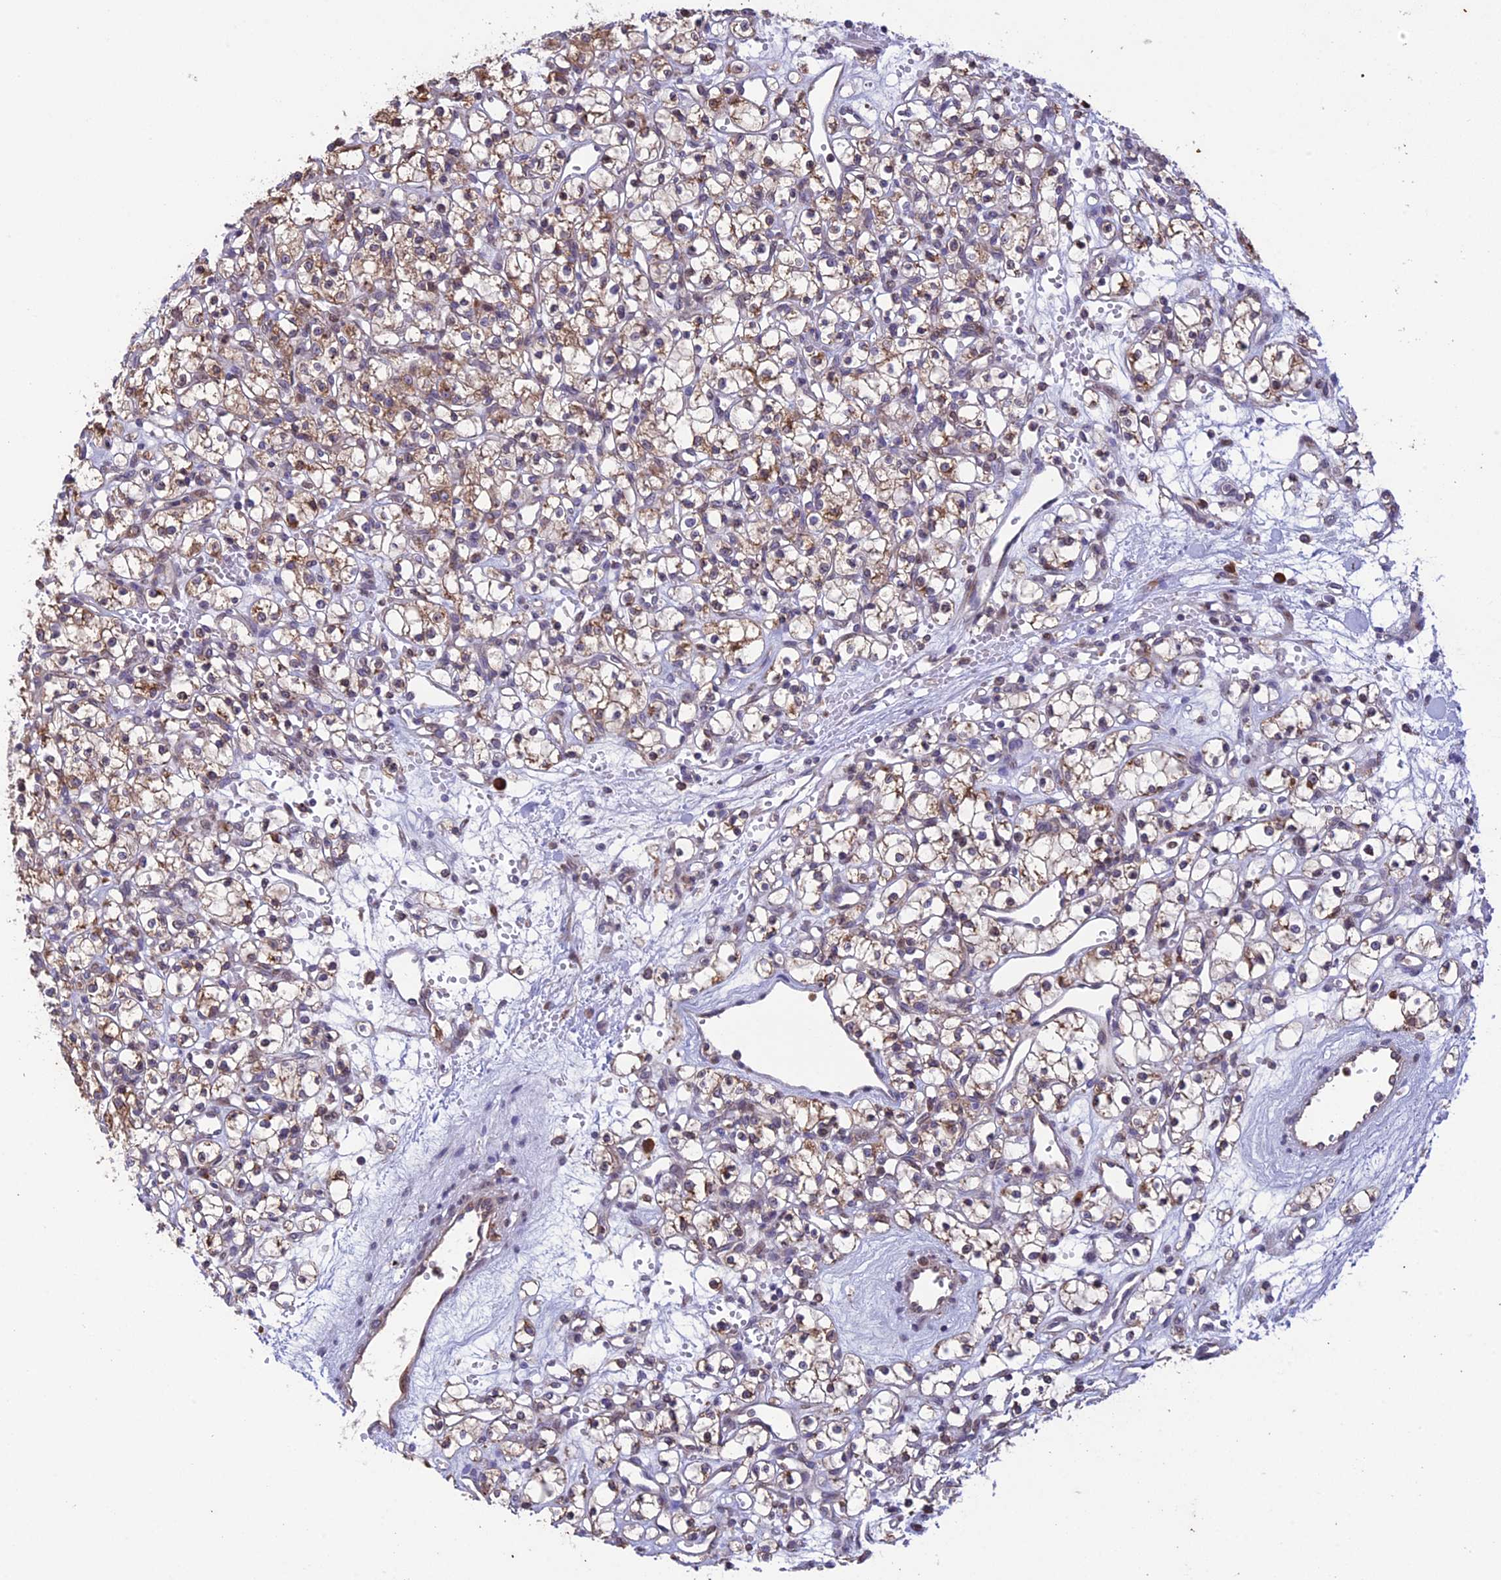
{"staining": {"intensity": "moderate", "quantity": "25%-75%", "location": "cytoplasmic/membranous"}, "tissue": "renal cancer", "cell_type": "Tumor cells", "image_type": "cancer", "snomed": [{"axis": "morphology", "description": "Adenocarcinoma, NOS"}, {"axis": "topography", "description": "Kidney"}], "caption": "A photomicrograph showing moderate cytoplasmic/membranous positivity in approximately 25%-75% of tumor cells in adenocarcinoma (renal), as visualized by brown immunohistochemical staining.", "gene": "DMRTA2", "patient": {"sex": "female", "age": 59}}